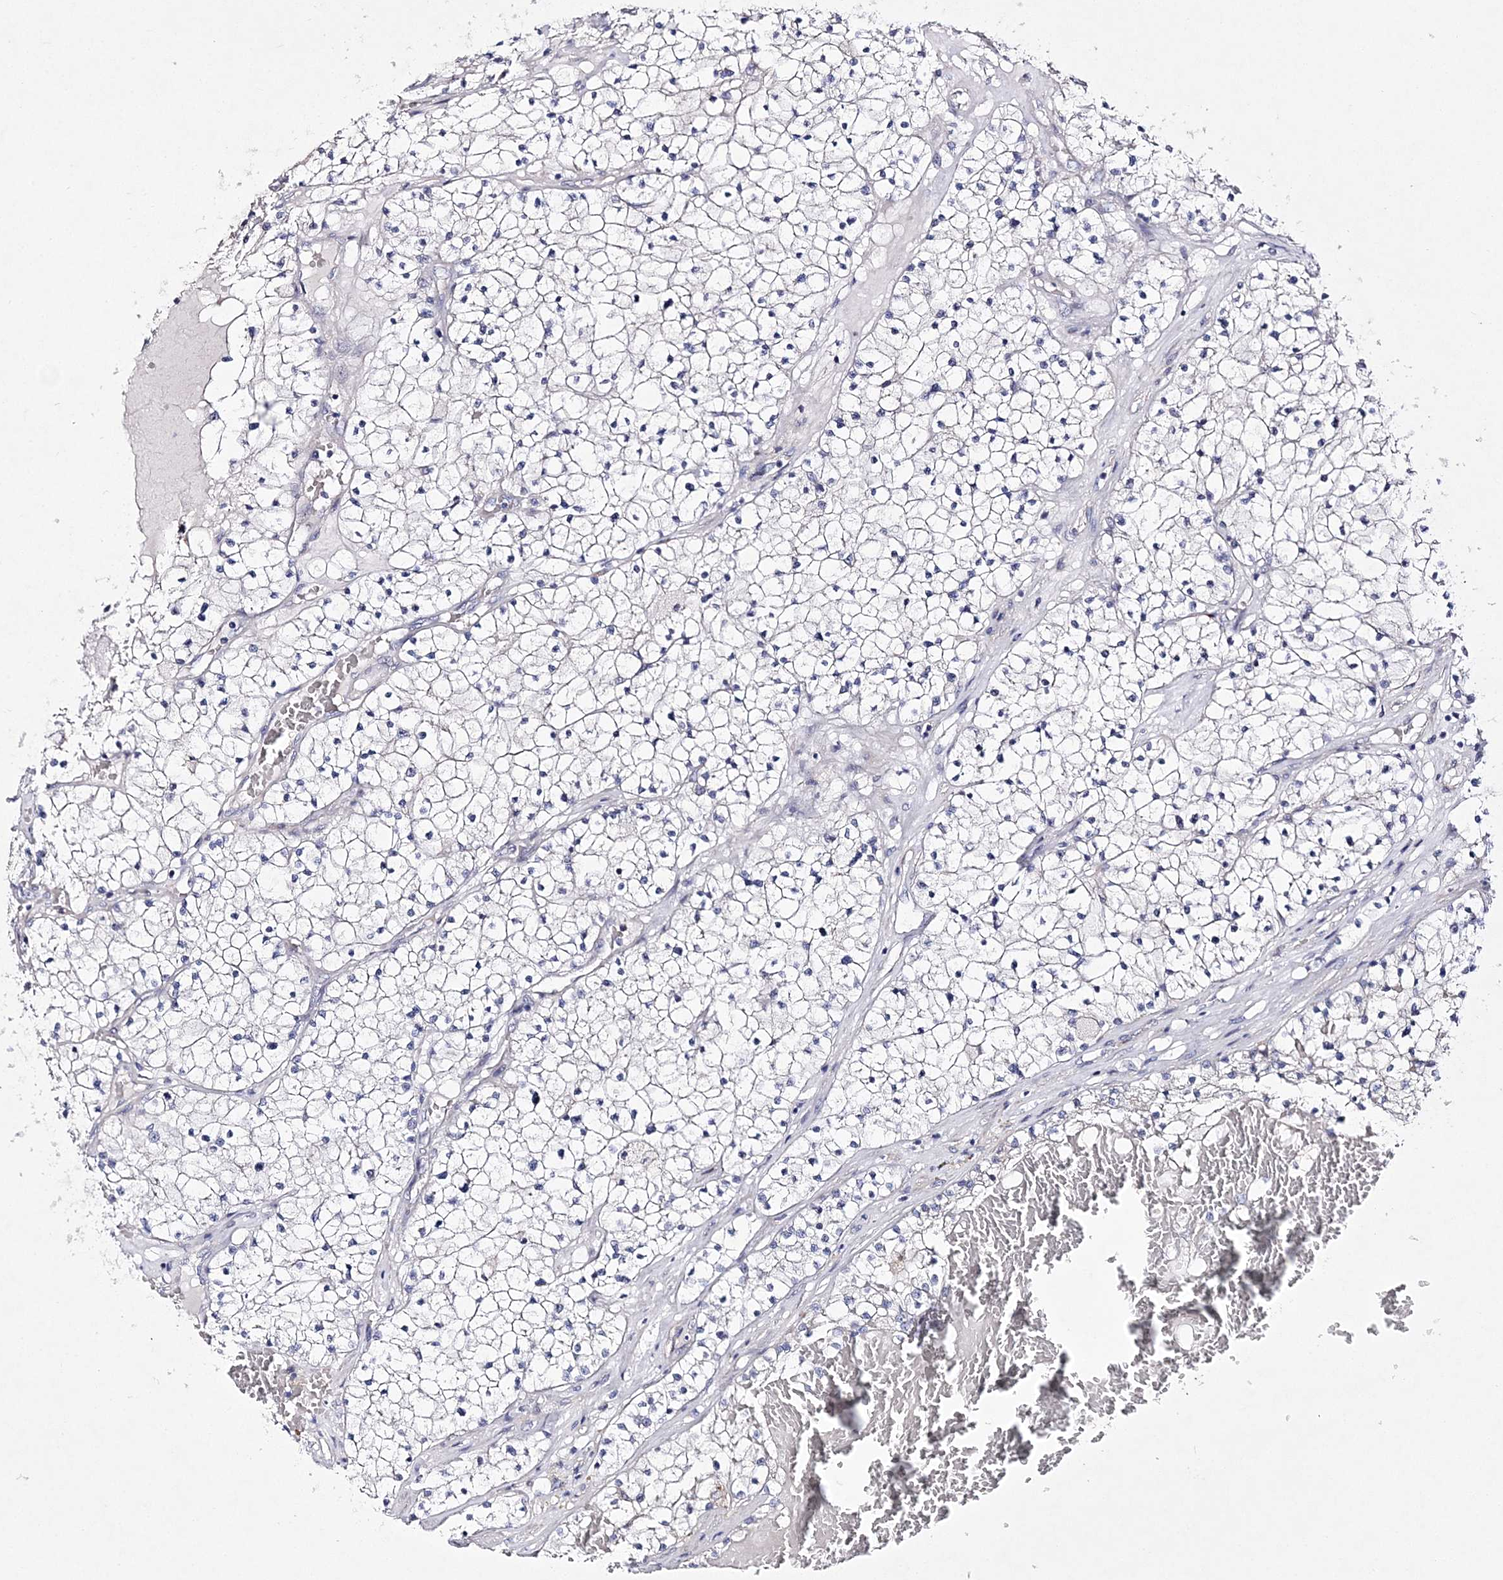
{"staining": {"intensity": "negative", "quantity": "none", "location": "none"}, "tissue": "renal cancer", "cell_type": "Tumor cells", "image_type": "cancer", "snomed": [{"axis": "morphology", "description": "Normal tissue, NOS"}, {"axis": "morphology", "description": "Adenocarcinoma, NOS"}, {"axis": "topography", "description": "Kidney"}], "caption": "The image demonstrates no staining of tumor cells in adenocarcinoma (renal). (DAB immunohistochemistry (IHC) with hematoxylin counter stain).", "gene": "ANO1", "patient": {"sex": "male", "age": 68}}